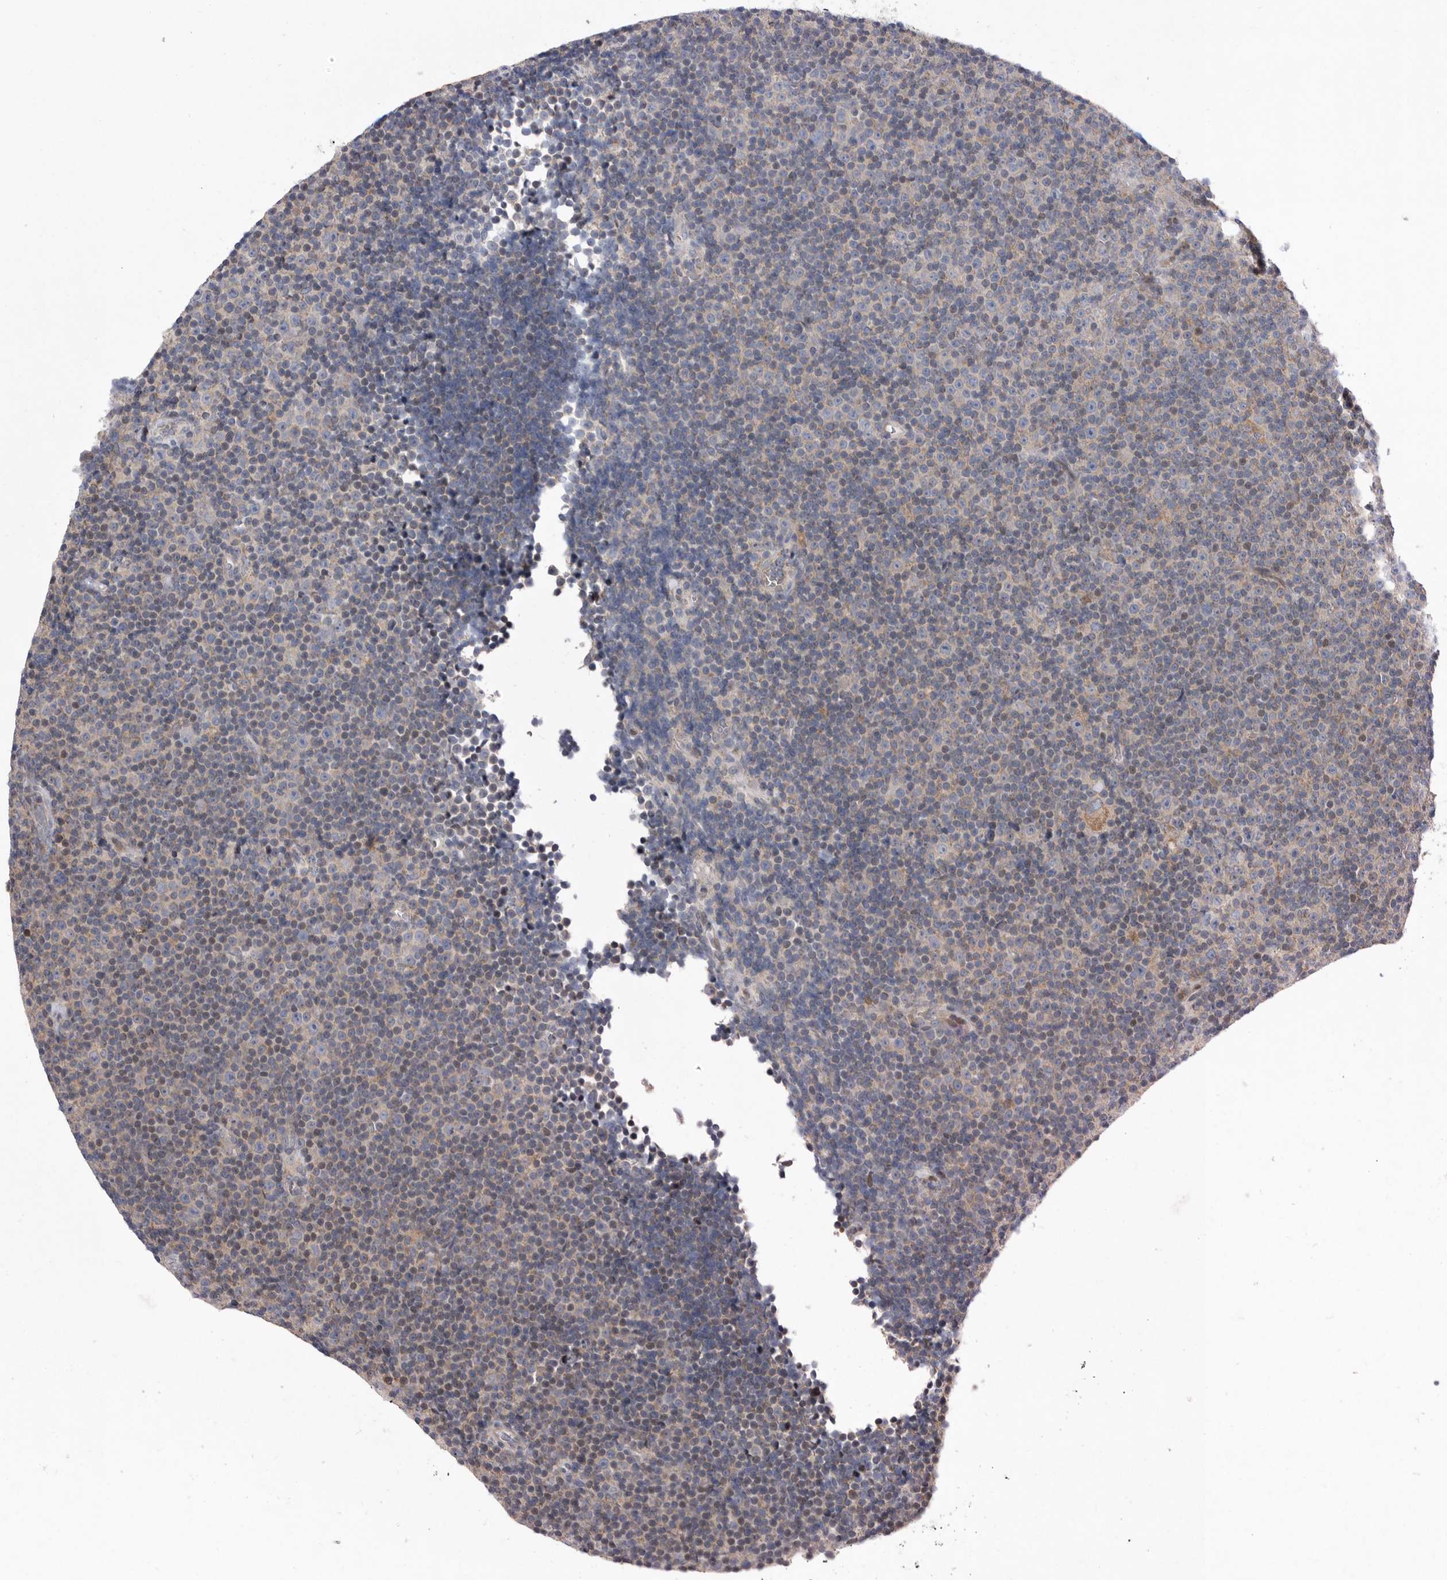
{"staining": {"intensity": "negative", "quantity": "none", "location": "none"}, "tissue": "lymphoma", "cell_type": "Tumor cells", "image_type": "cancer", "snomed": [{"axis": "morphology", "description": "Malignant lymphoma, non-Hodgkin's type, Low grade"}, {"axis": "topography", "description": "Lymph node"}], "caption": "Malignant lymphoma, non-Hodgkin's type (low-grade) was stained to show a protein in brown. There is no significant positivity in tumor cells. (Stains: DAB (3,3'-diaminobenzidine) immunohistochemistry (IHC) with hematoxylin counter stain, Microscopy: brightfield microscopy at high magnification).", "gene": "MPZL1", "patient": {"sex": "female", "age": 67}}